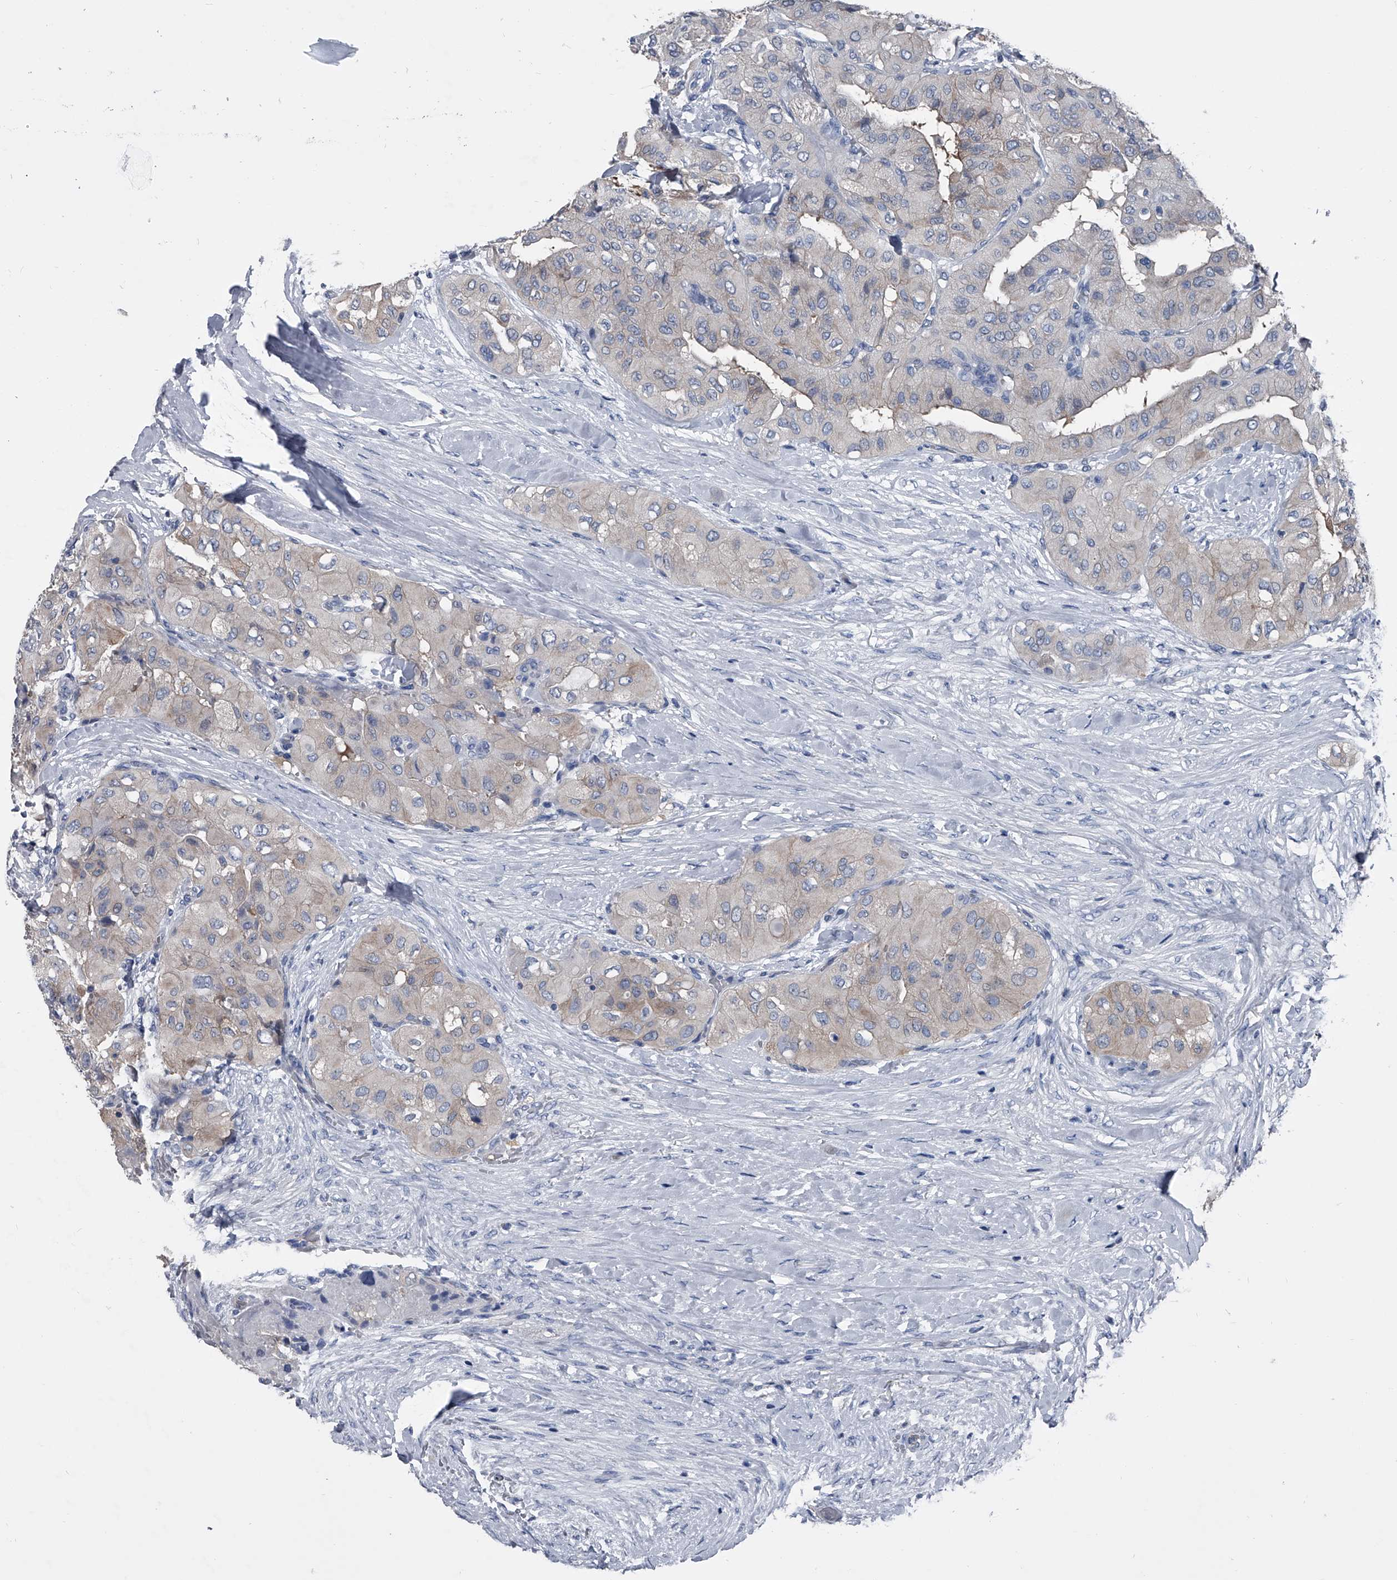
{"staining": {"intensity": "negative", "quantity": "none", "location": "none"}, "tissue": "thyroid cancer", "cell_type": "Tumor cells", "image_type": "cancer", "snomed": [{"axis": "morphology", "description": "Papillary adenocarcinoma, NOS"}, {"axis": "topography", "description": "Thyroid gland"}], "caption": "IHC micrograph of neoplastic tissue: human thyroid cancer stained with DAB reveals no significant protein expression in tumor cells.", "gene": "KIF13A", "patient": {"sex": "female", "age": 59}}